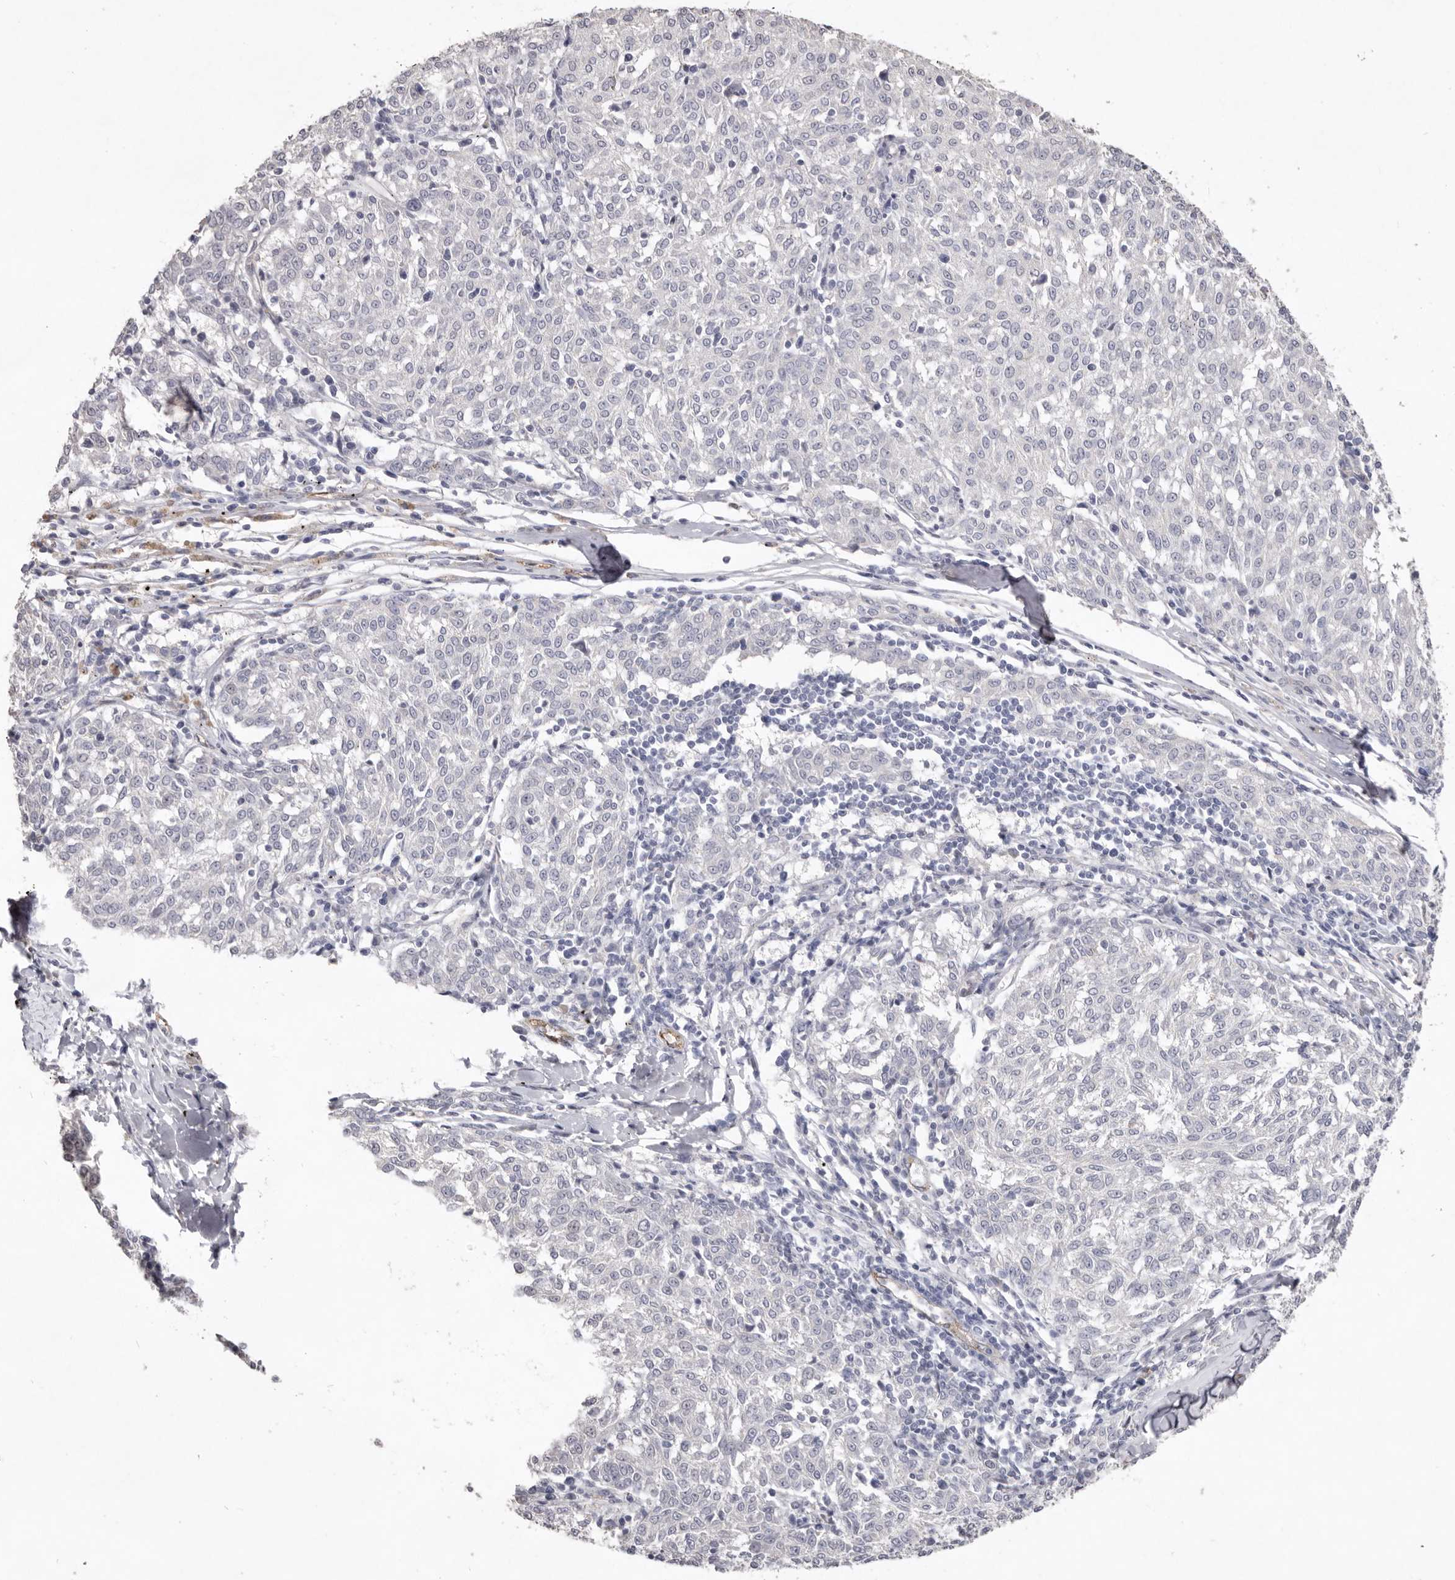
{"staining": {"intensity": "negative", "quantity": "none", "location": "none"}, "tissue": "melanoma", "cell_type": "Tumor cells", "image_type": "cancer", "snomed": [{"axis": "morphology", "description": "Malignant melanoma, NOS"}, {"axis": "topography", "description": "Skin"}], "caption": "This is an immunohistochemistry (IHC) histopathology image of human melanoma. There is no positivity in tumor cells.", "gene": "ZYG11B", "patient": {"sex": "female", "age": 72}}